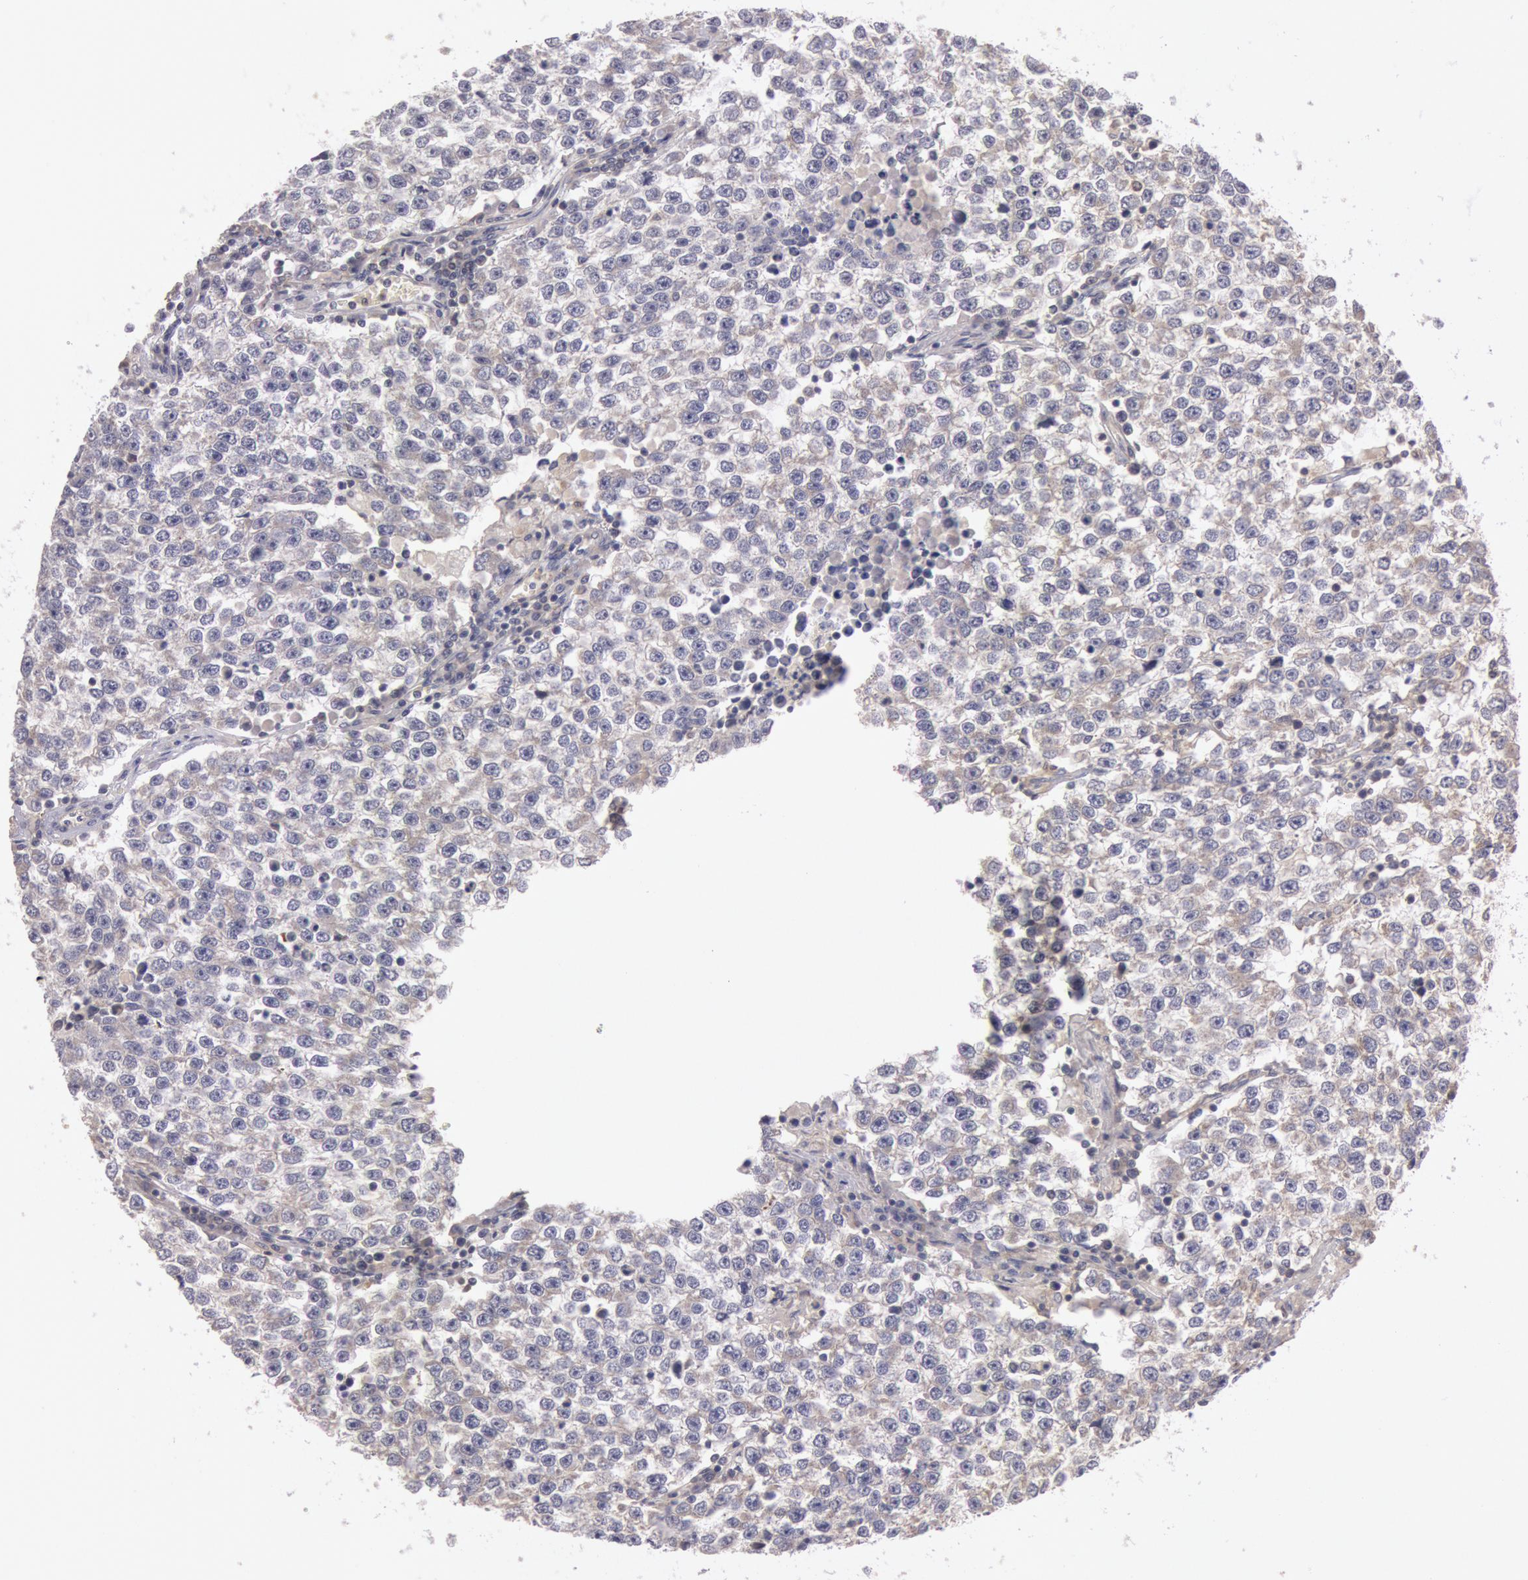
{"staining": {"intensity": "negative", "quantity": "none", "location": "none"}, "tissue": "testis cancer", "cell_type": "Tumor cells", "image_type": "cancer", "snomed": [{"axis": "morphology", "description": "Seminoma, NOS"}, {"axis": "topography", "description": "Testis"}], "caption": "Photomicrograph shows no protein positivity in tumor cells of testis cancer (seminoma) tissue.", "gene": "PIK3R1", "patient": {"sex": "male", "age": 36}}